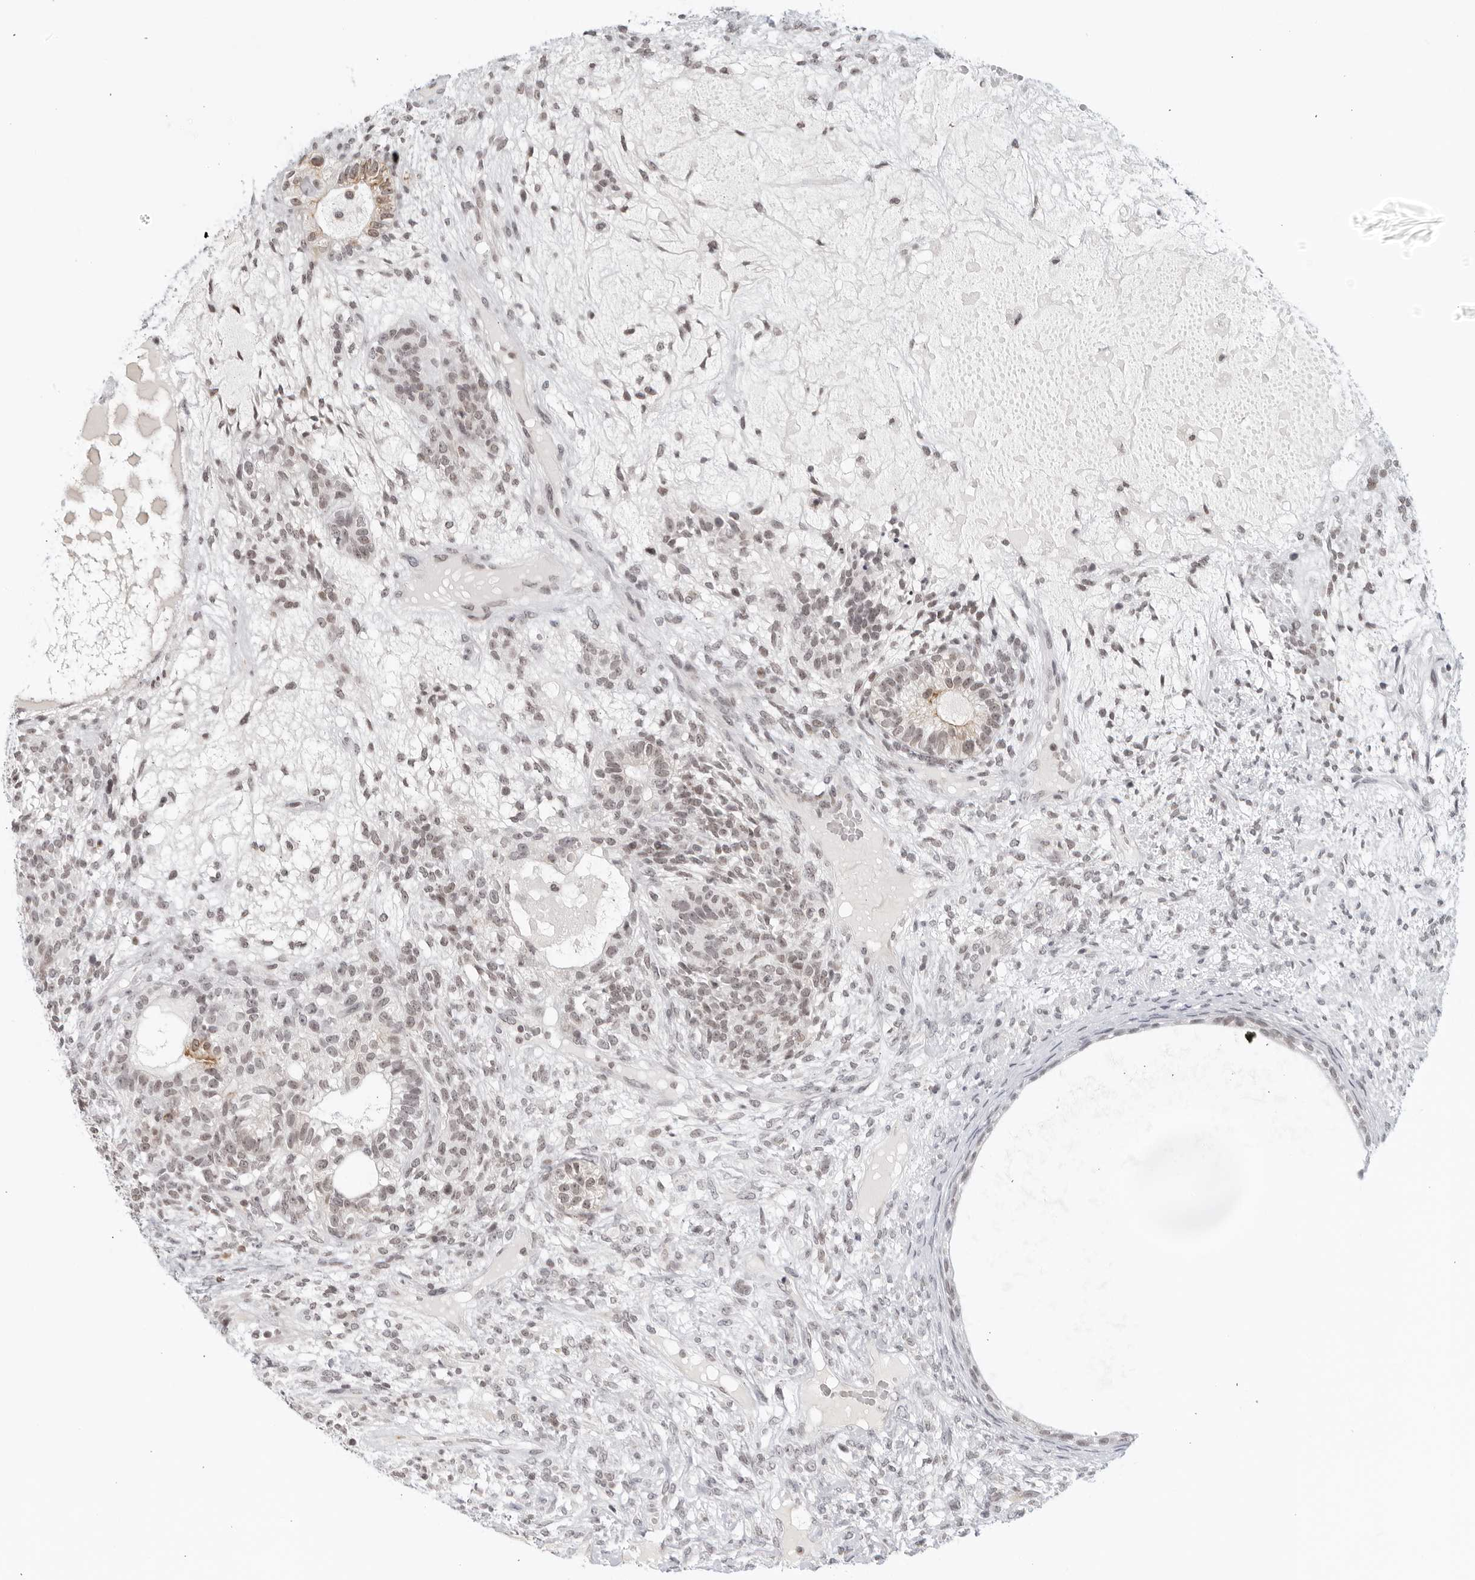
{"staining": {"intensity": "negative", "quantity": "none", "location": "none"}, "tissue": "testis cancer", "cell_type": "Tumor cells", "image_type": "cancer", "snomed": [{"axis": "morphology", "description": "Seminoma, NOS"}, {"axis": "morphology", "description": "Carcinoma, Embryonal, NOS"}, {"axis": "topography", "description": "Testis"}], "caption": "IHC micrograph of human testis cancer (embryonal carcinoma) stained for a protein (brown), which exhibits no expression in tumor cells. The staining is performed using DAB brown chromogen with nuclei counter-stained in using hematoxylin.", "gene": "RAB11FIP3", "patient": {"sex": "male", "age": 28}}